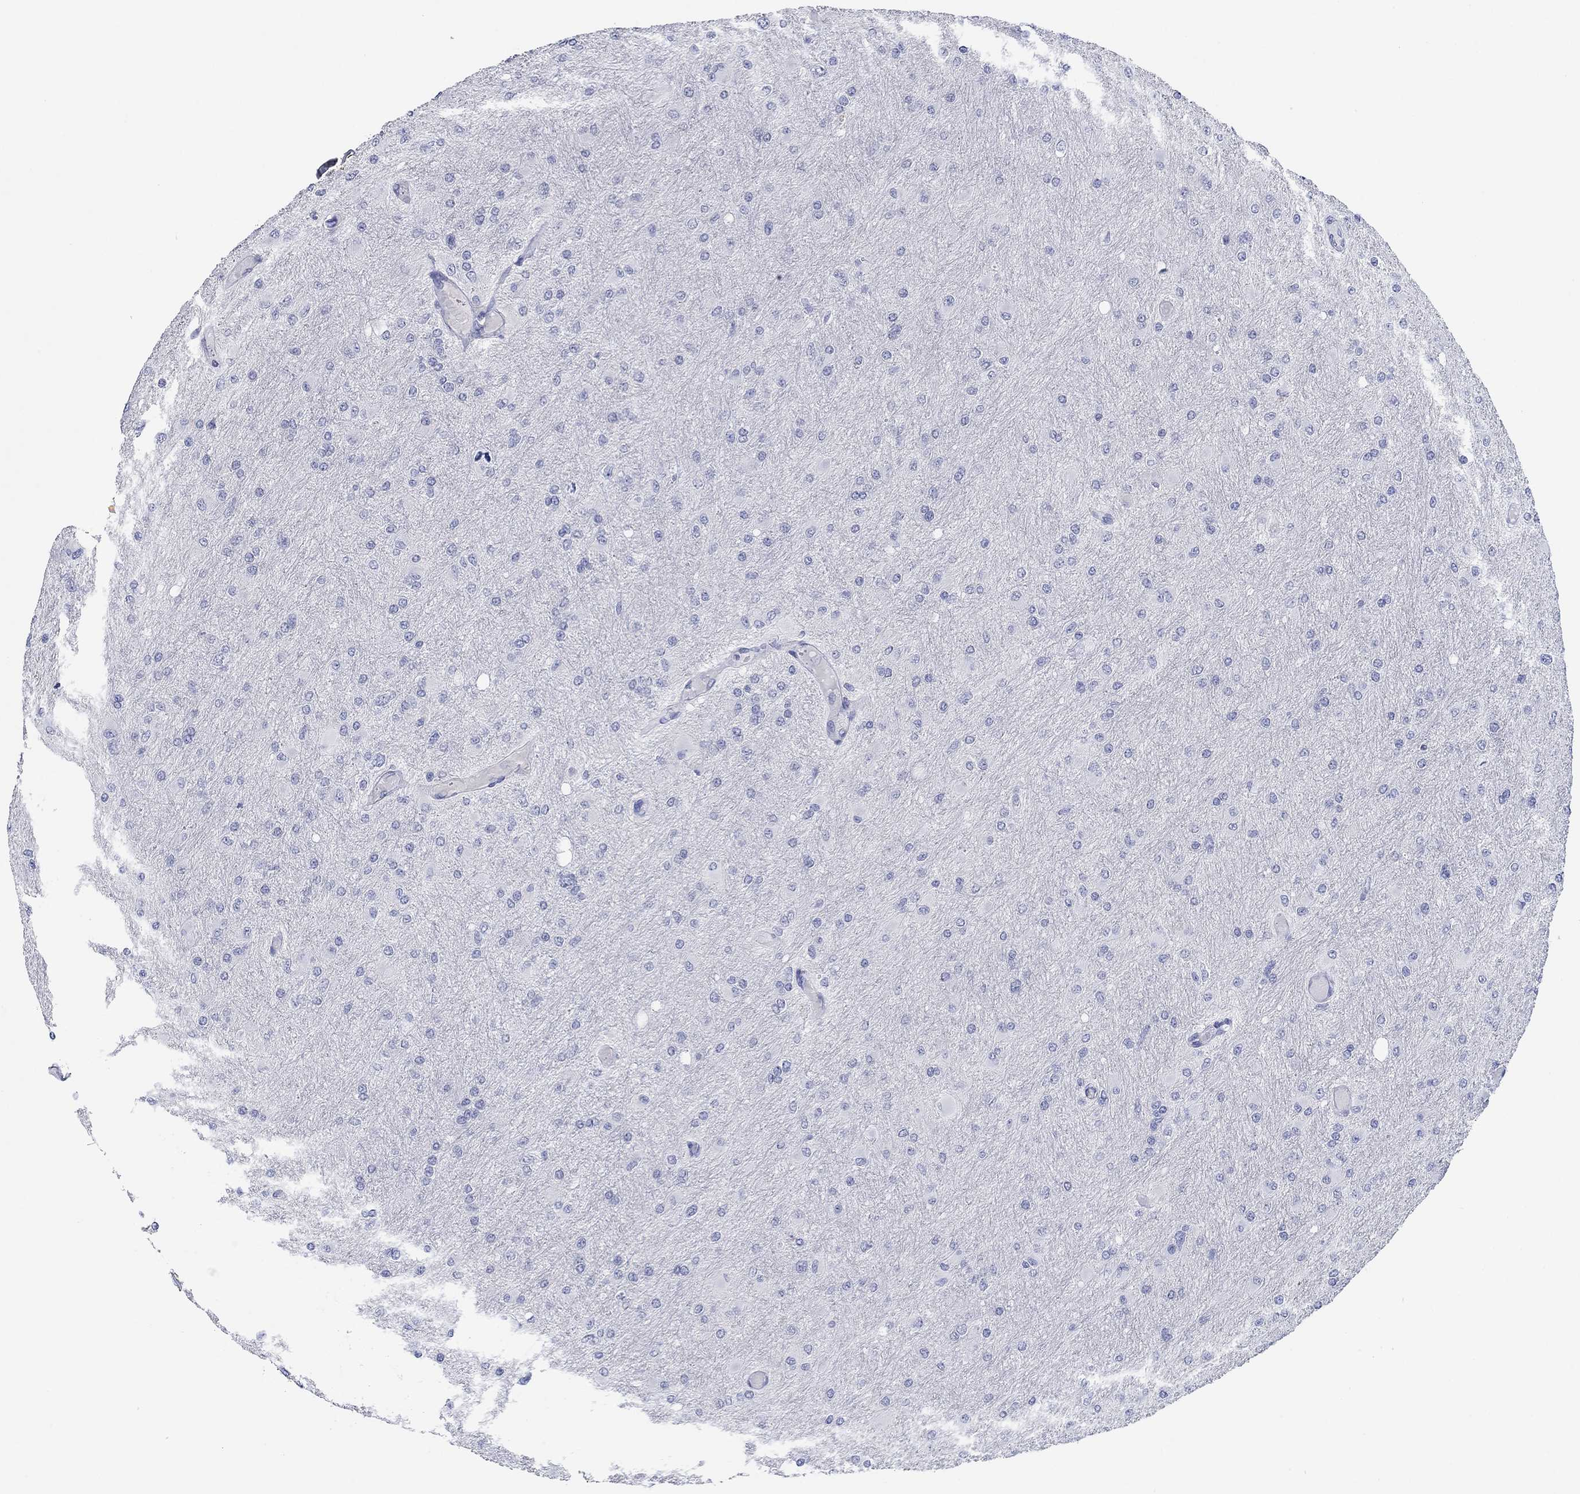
{"staining": {"intensity": "negative", "quantity": "none", "location": "none"}, "tissue": "glioma", "cell_type": "Tumor cells", "image_type": "cancer", "snomed": [{"axis": "morphology", "description": "Glioma, malignant, High grade"}, {"axis": "topography", "description": "Cerebral cortex"}], "caption": "Photomicrograph shows no significant protein expression in tumor cells of malignant glioma (high-grade).", "gene": "PDYN", "patient": {"sex": "female", "age": 36}}